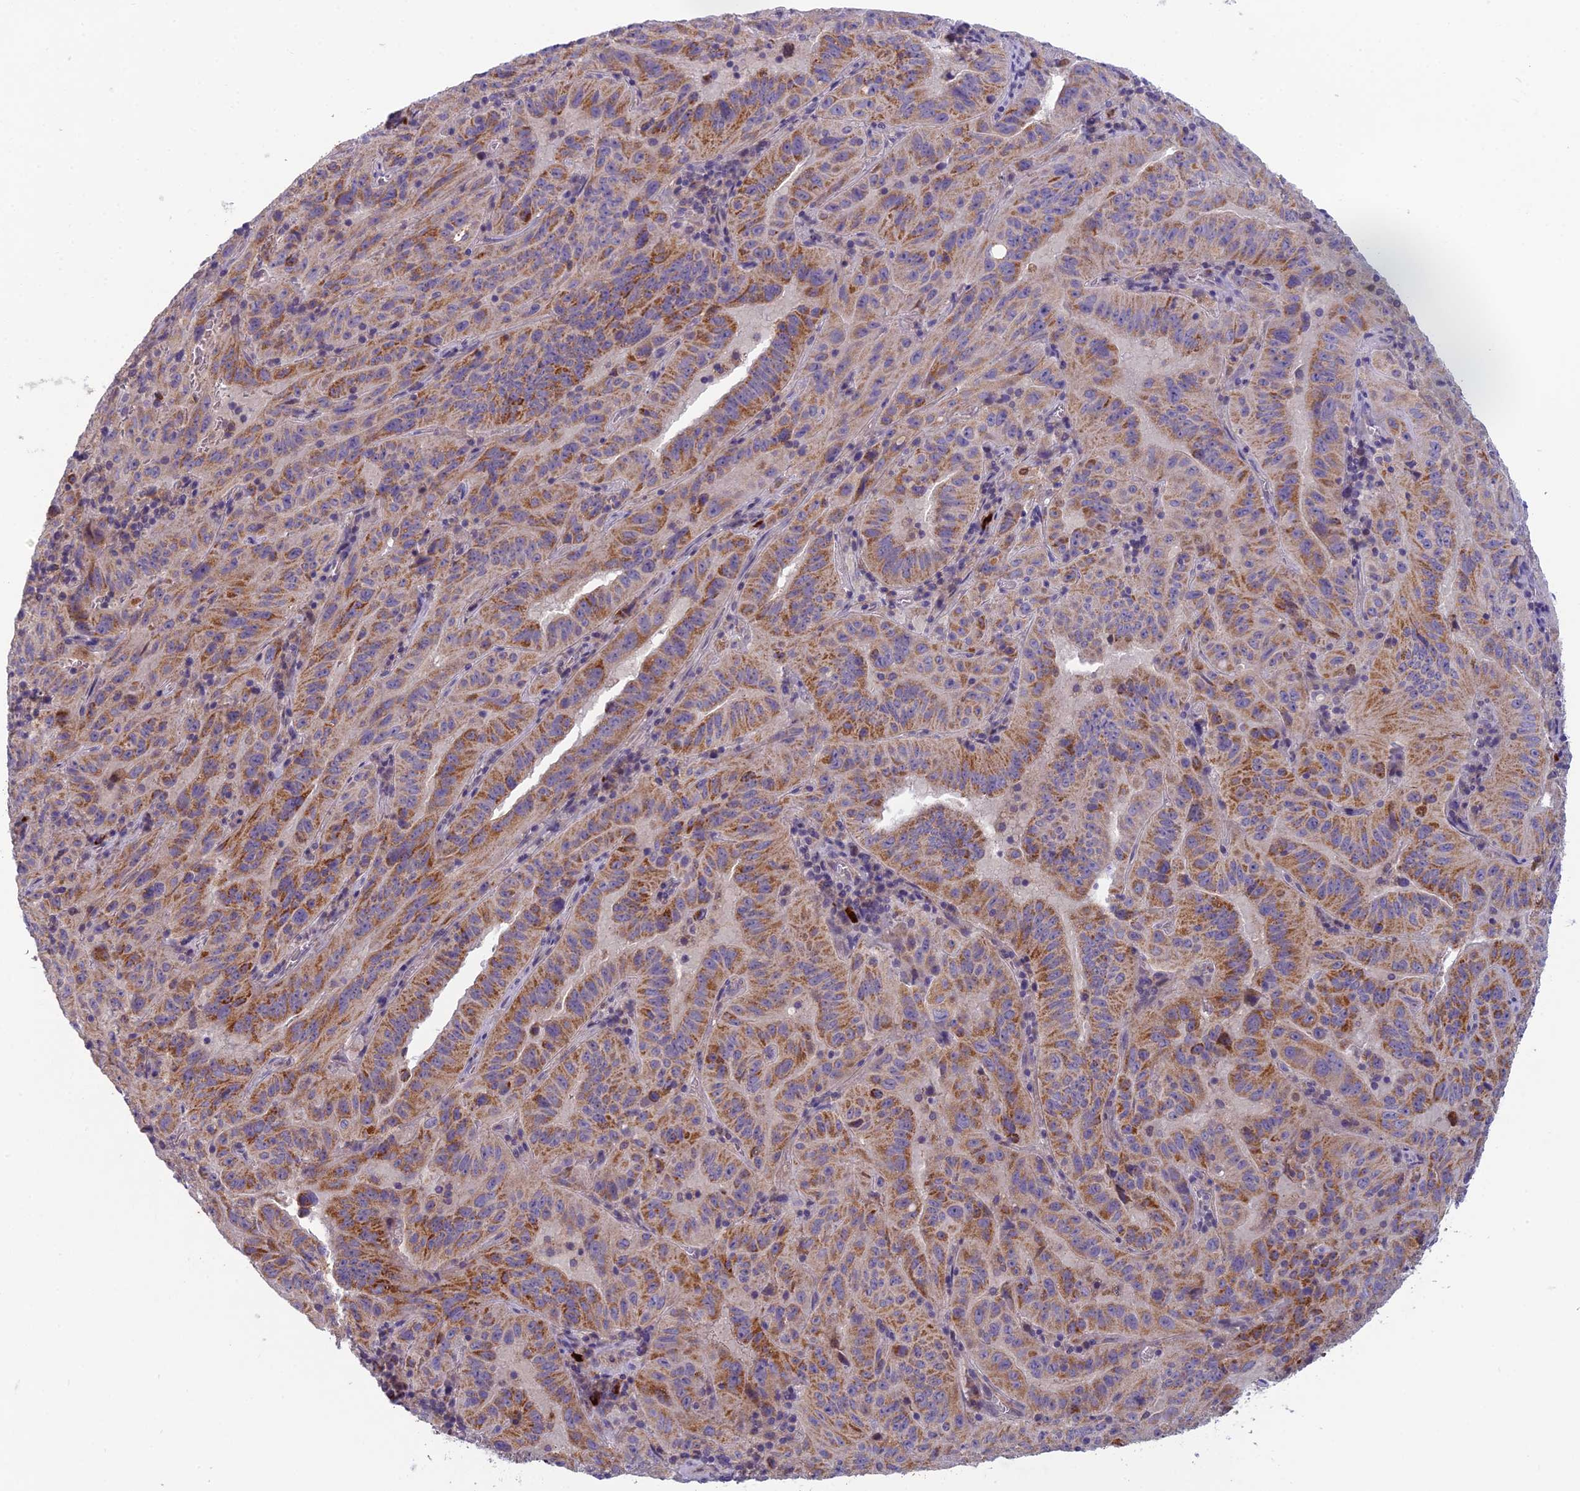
{"staining": {"intensity": "moderate", "quantity": ">75%", "location": "cytoplasmic/membranous"}, "tissue": "pancreatic cancer", "cell_type": "Tumor cells", "image_type": "cancer", "snomed": [{"axis": "morphology", "description": "Adenocarcinoma, NOS"}, {"axis": "topography", "description": "Pancreas"}], "caption": "Protein staining by immunohistochemistry shows moderate cytoplasmic/membranous positivity in about >75% of tumor cells in adenocarcinoma (pancreatic). Nuclei are stained in blue.", "gene": "ENSG00000188897", "patient": {"sex": "male", "age": 63}}